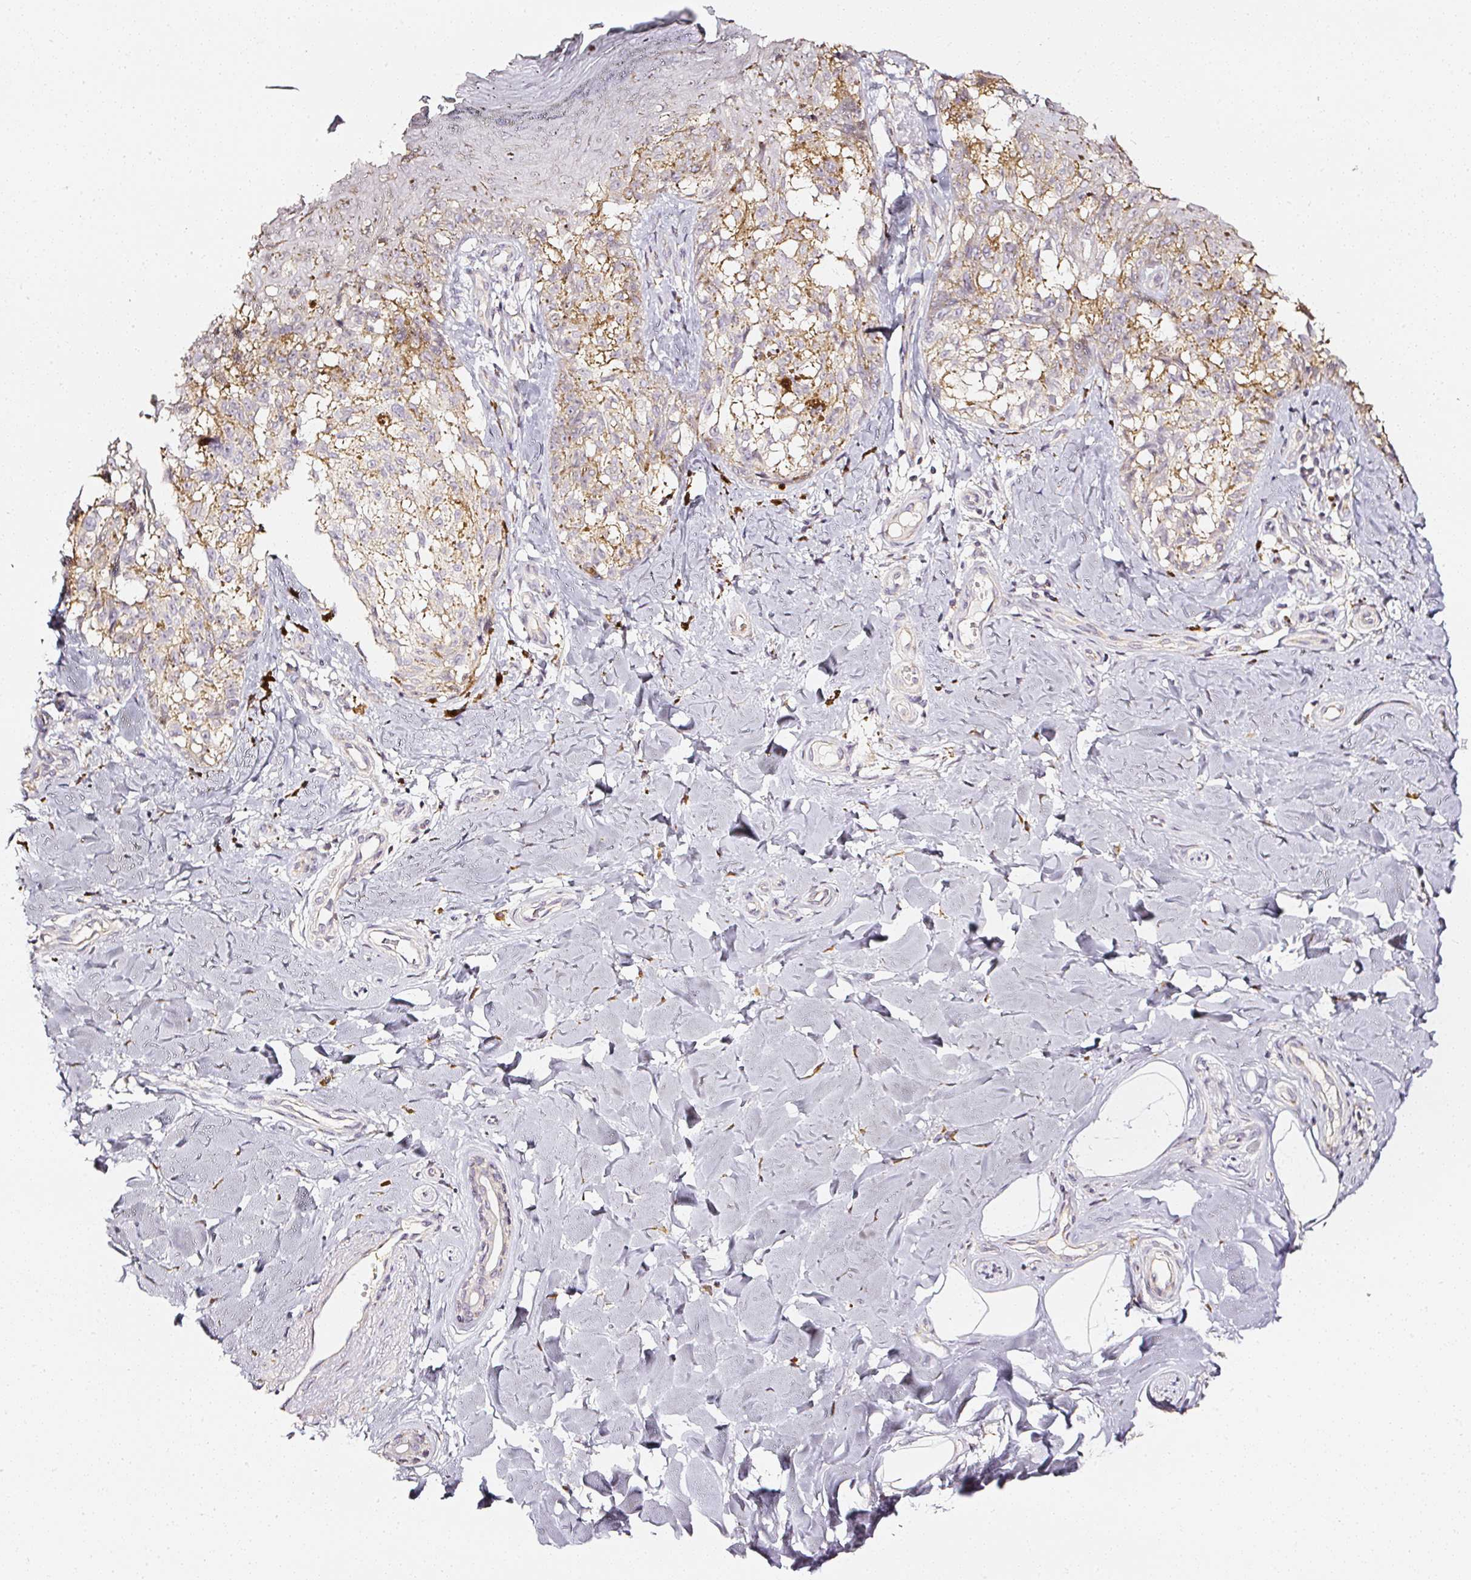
{"staining": {"intensity": "negative", "quantity": "none", "location": "none"}, "tissue": "melanoma", "cell_type": "Tumor cells", "image_type": "cancer", "snomed": [{"axis": "morphology", "description": "Malignant melanoma, NOS"}, {"axis": "topography", "description": "Skin"}], "caption": "There is no significant staining in tumor cells of malignant melanoma.", "gene": "NTRK1", "patient": {"sex": "female", "age": 65}}